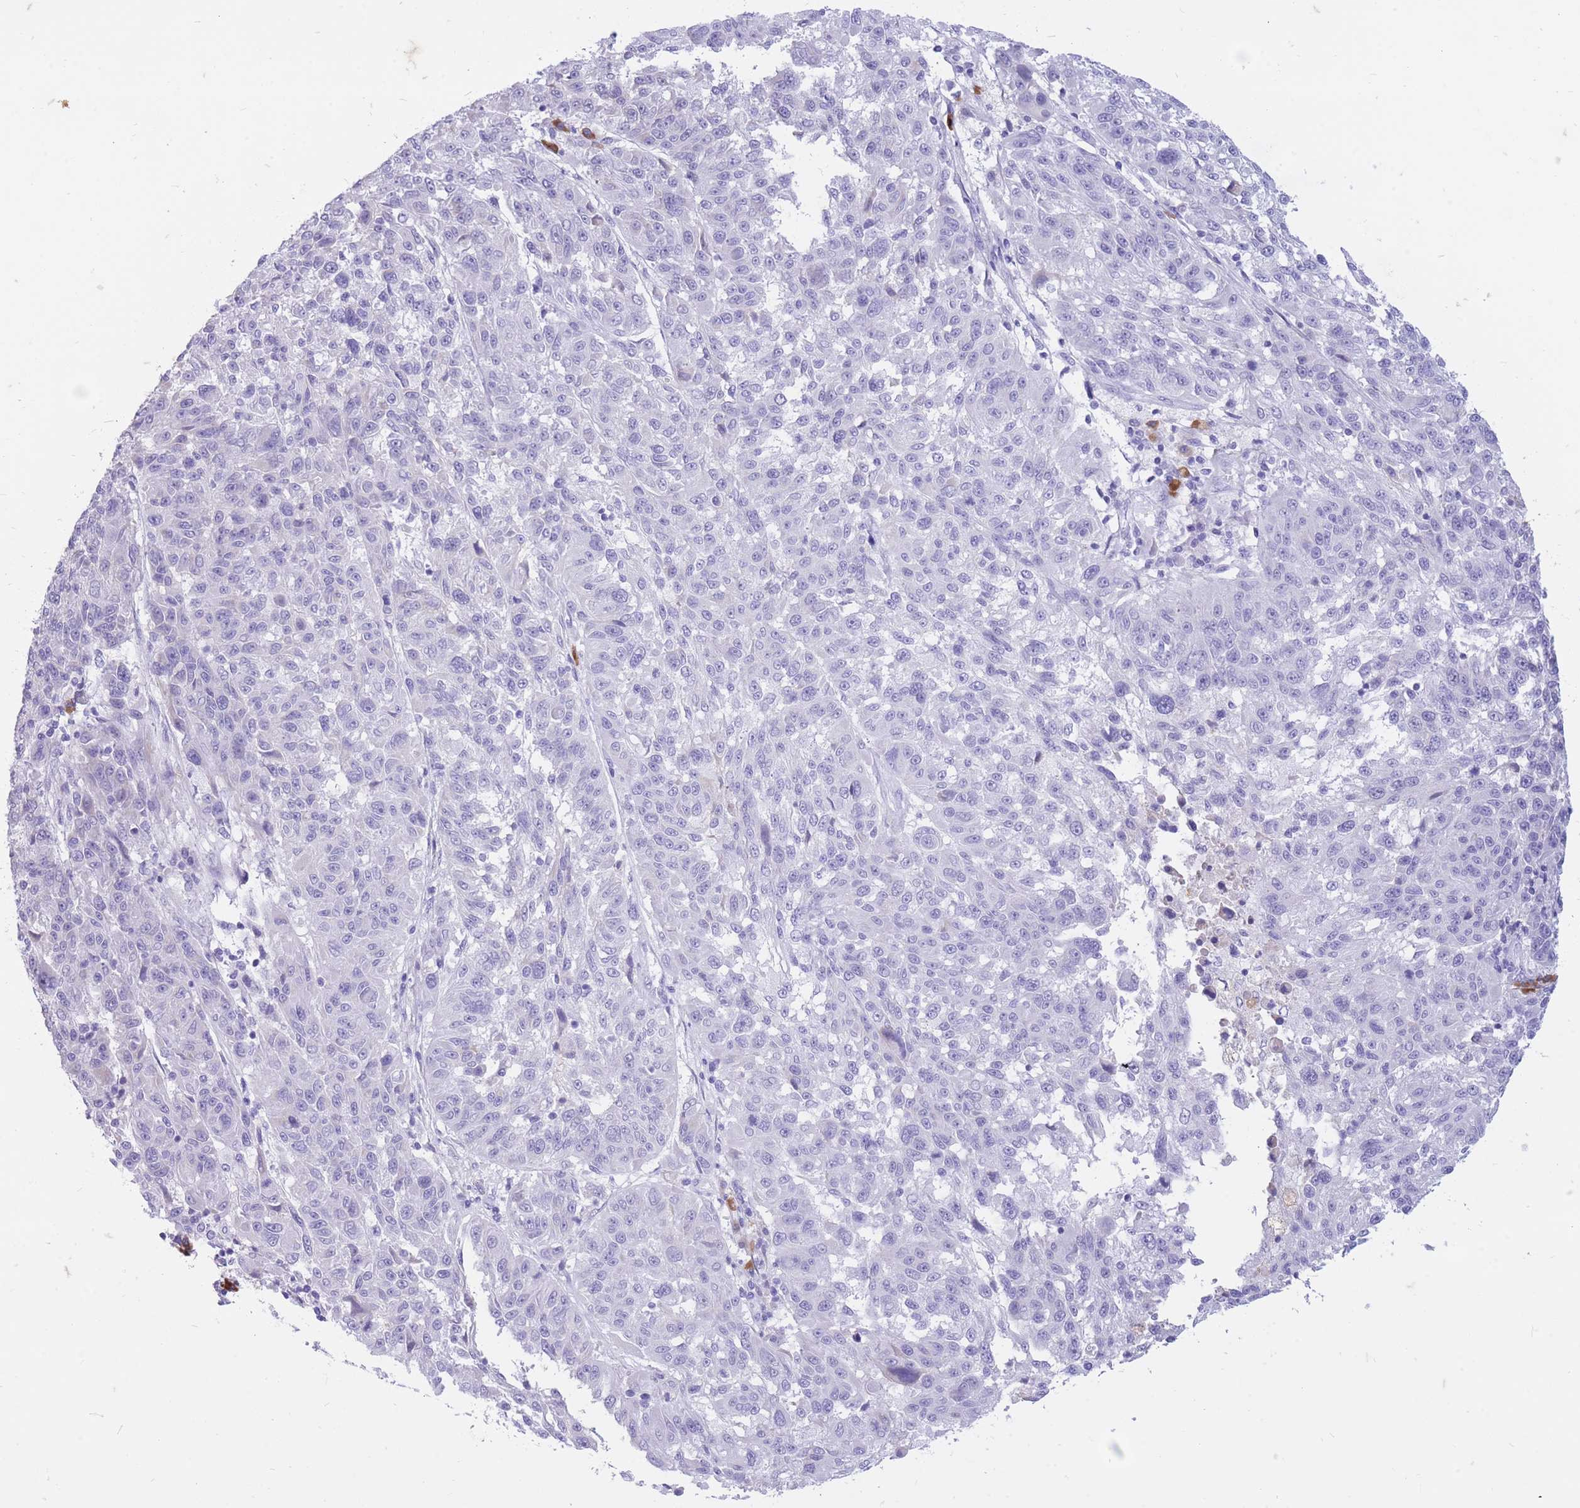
{"staining": {"intensity": "negative", "quantity": "none", "location": "none"}, "tissue": "melanoma", "cell_type": "Tumor cells", "image_type": "cancer", "snomed": [{"axis": "morphology", "description": "Malignant melanoma, NOS"}, {"axis": "topography", "description": "Skin"}], "caption": "IHC image of neoplastic tissue: human malignant melanoma stained with DAB (3,3'-diaminobenzidine) exhibits no significant protein expression in tumor cells.", "gene": "ZFP37", "patient": {"sex": "male", "age": 53}}